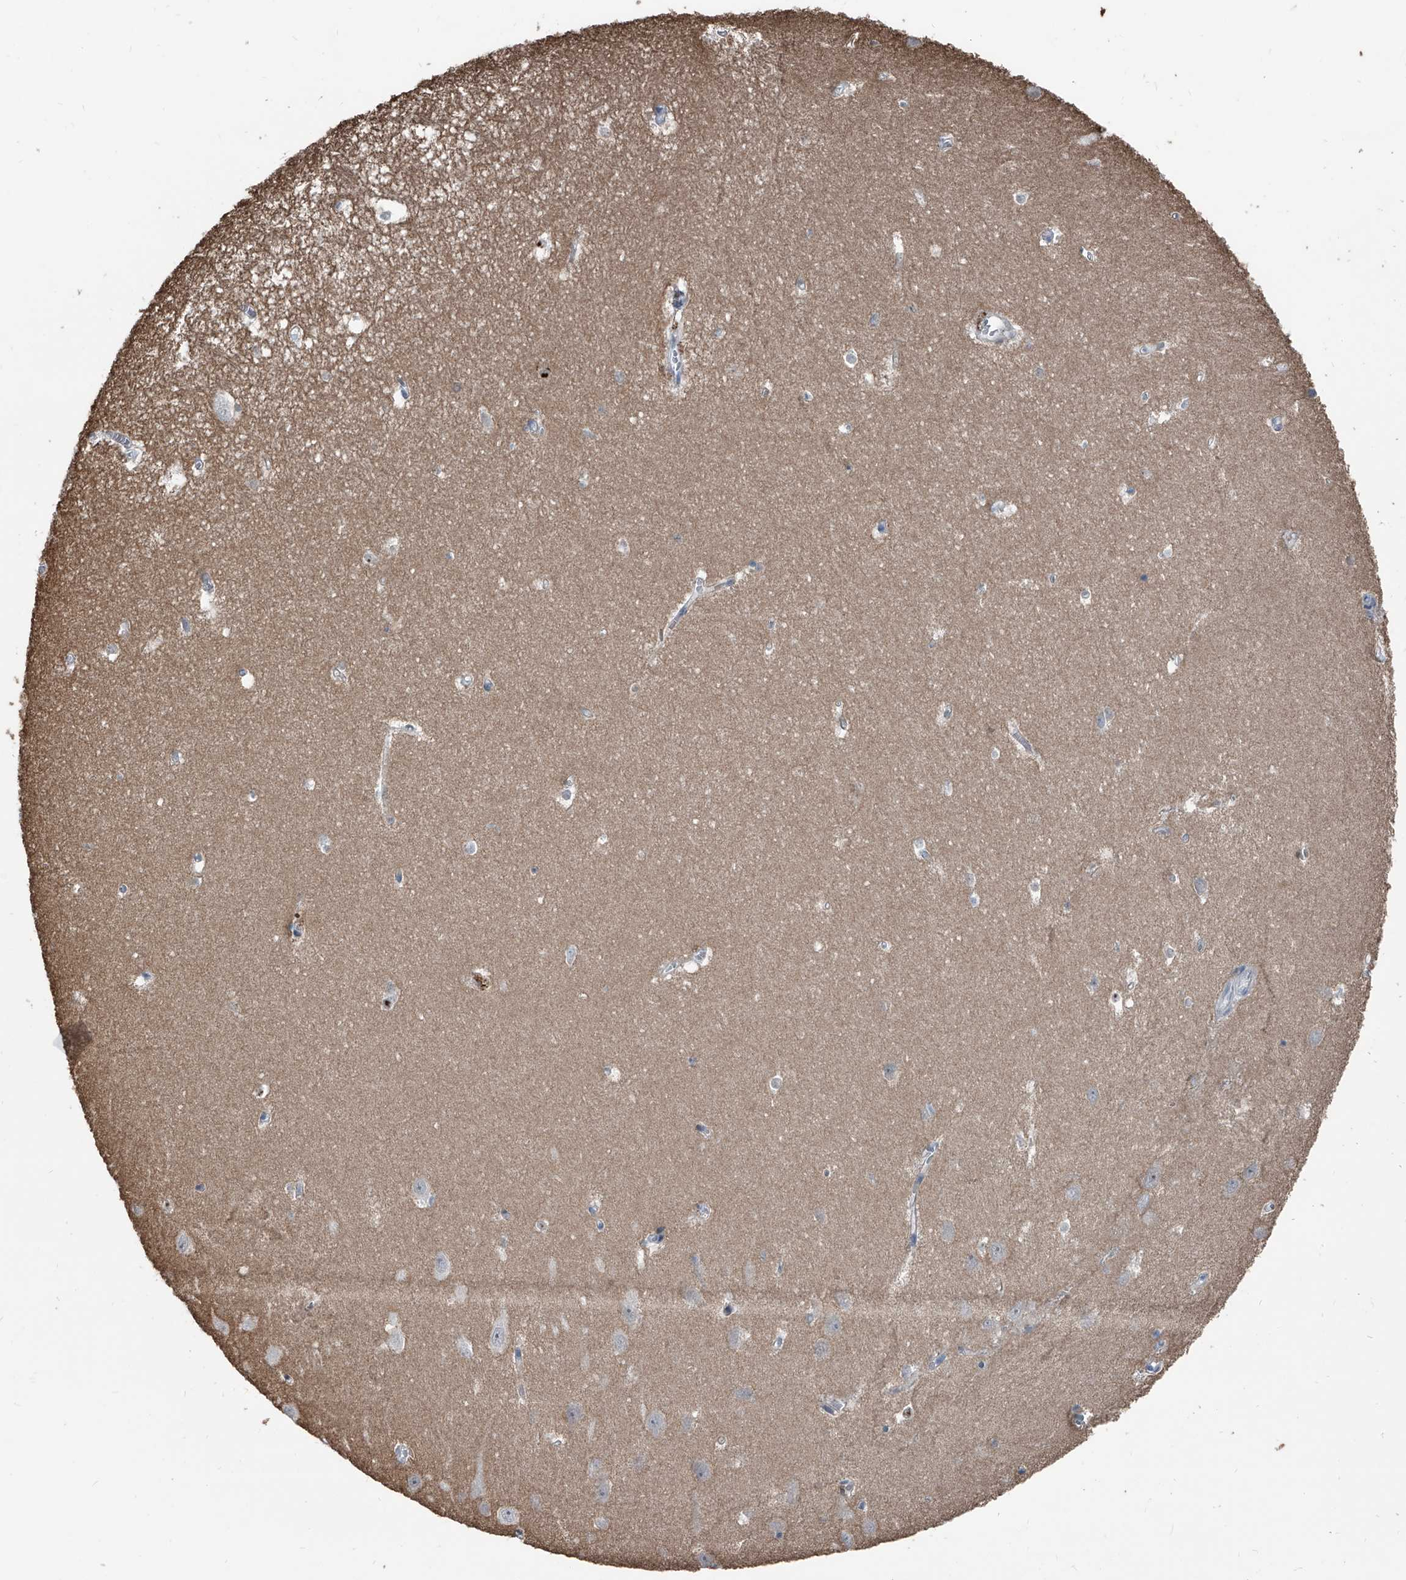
{"staining": {"intensity": "strong", "quantity": "<25%", "location": "nuclear"}, "tissue": "hippocampus", "cell_type": "Glial cells", "image_type": "normal", "snomed": [{"axis": "morphology", "description": "Normal tissue, NOS"}, {"axis": "topography", "description": "Hippocampus"}], "caption": "This is an image of IHC staining of unremarkable hippocampus, which shows strong expression in the nuclear of glial cells.", "gene": "MEN1", "patient": {"sex": "female", "age": 64}}